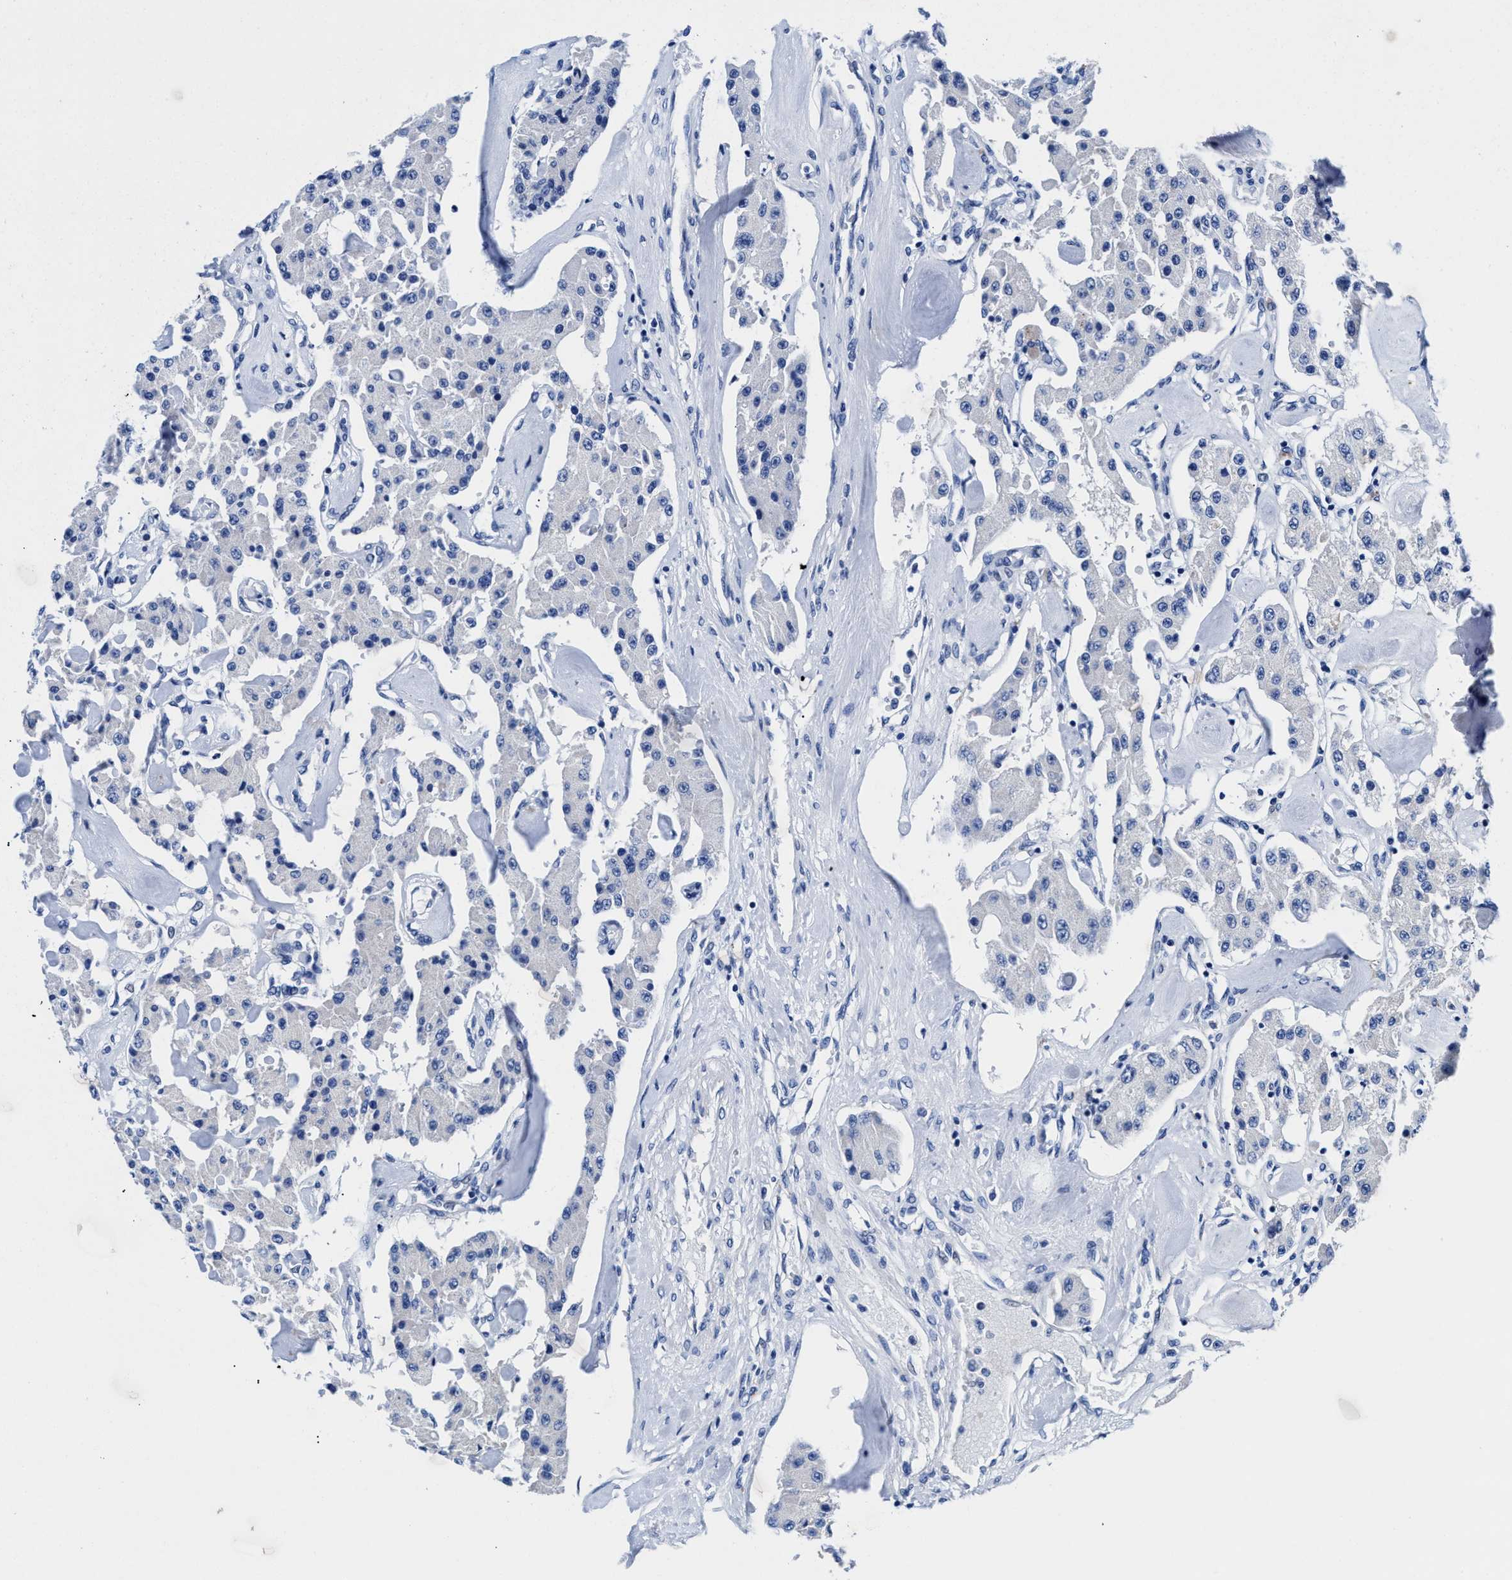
{"staining": {"intensity": "negative", "quantity": "none", "location": "none"}, "tissue": "carcinoid", "cell_type": "Tumor cells", "image_type": "cancer", "snomed": [{"axis": "morphology", "description": "Carcinoid, malignant, NOS"}, {"axis": "topography", "description": "Pancreas"}], "caption": "The immunohistochemistry image has no significant expression in tumor cells of carcinoid tissue. (Stains: DAB (3,3'-diaminobenzidine) IHC with hematoxylin counter stain, Microscopy: brightfield microscopy at high magnification).", "gene": "DHRS13", "patient": {"sex": "male", "age": 41}}